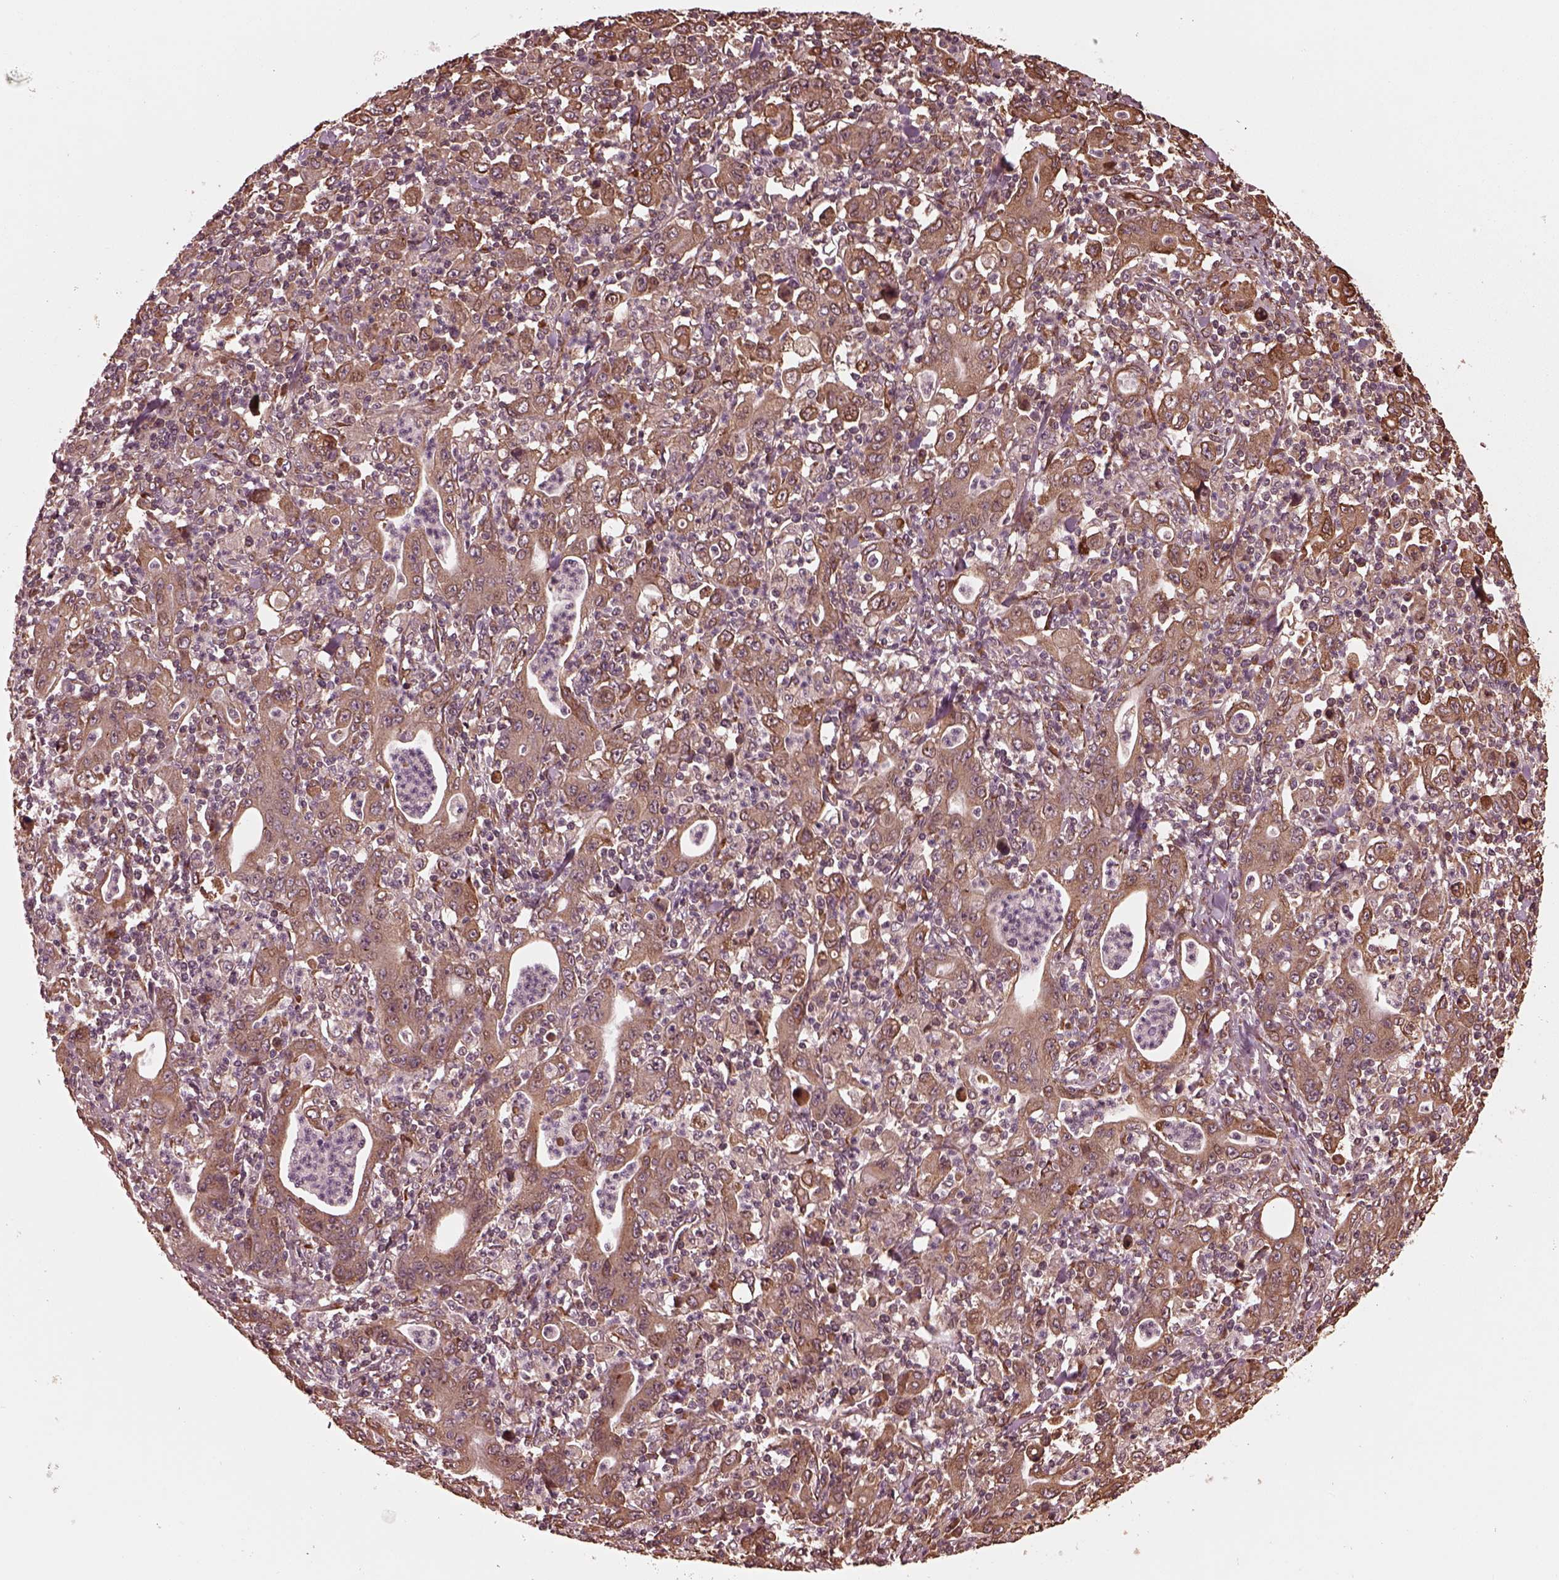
{"staining": {"intensity": "moderate", "quantity": ">75%", "location": "cytoplasmic/membranous"}, "tissue": "stomach cancer", "cell_type": "Tumor cells", "image_type": "cancer", "snomed": [{"axis": "morphology", "description": "Adenocarcinoma, NOS"}, {"axis": "topography", "description": "Stomach, upper"}], "caption": "IHC photomicrograph of human adenocarcinoma (stomach) stained for a protein (brown), which shows medium levels of moderate cytoplasmic/membranous positivity in approximately >75% of tumor cells.", "gene": "ZNF292", "patient": {"sex": "male", "age": 69}}